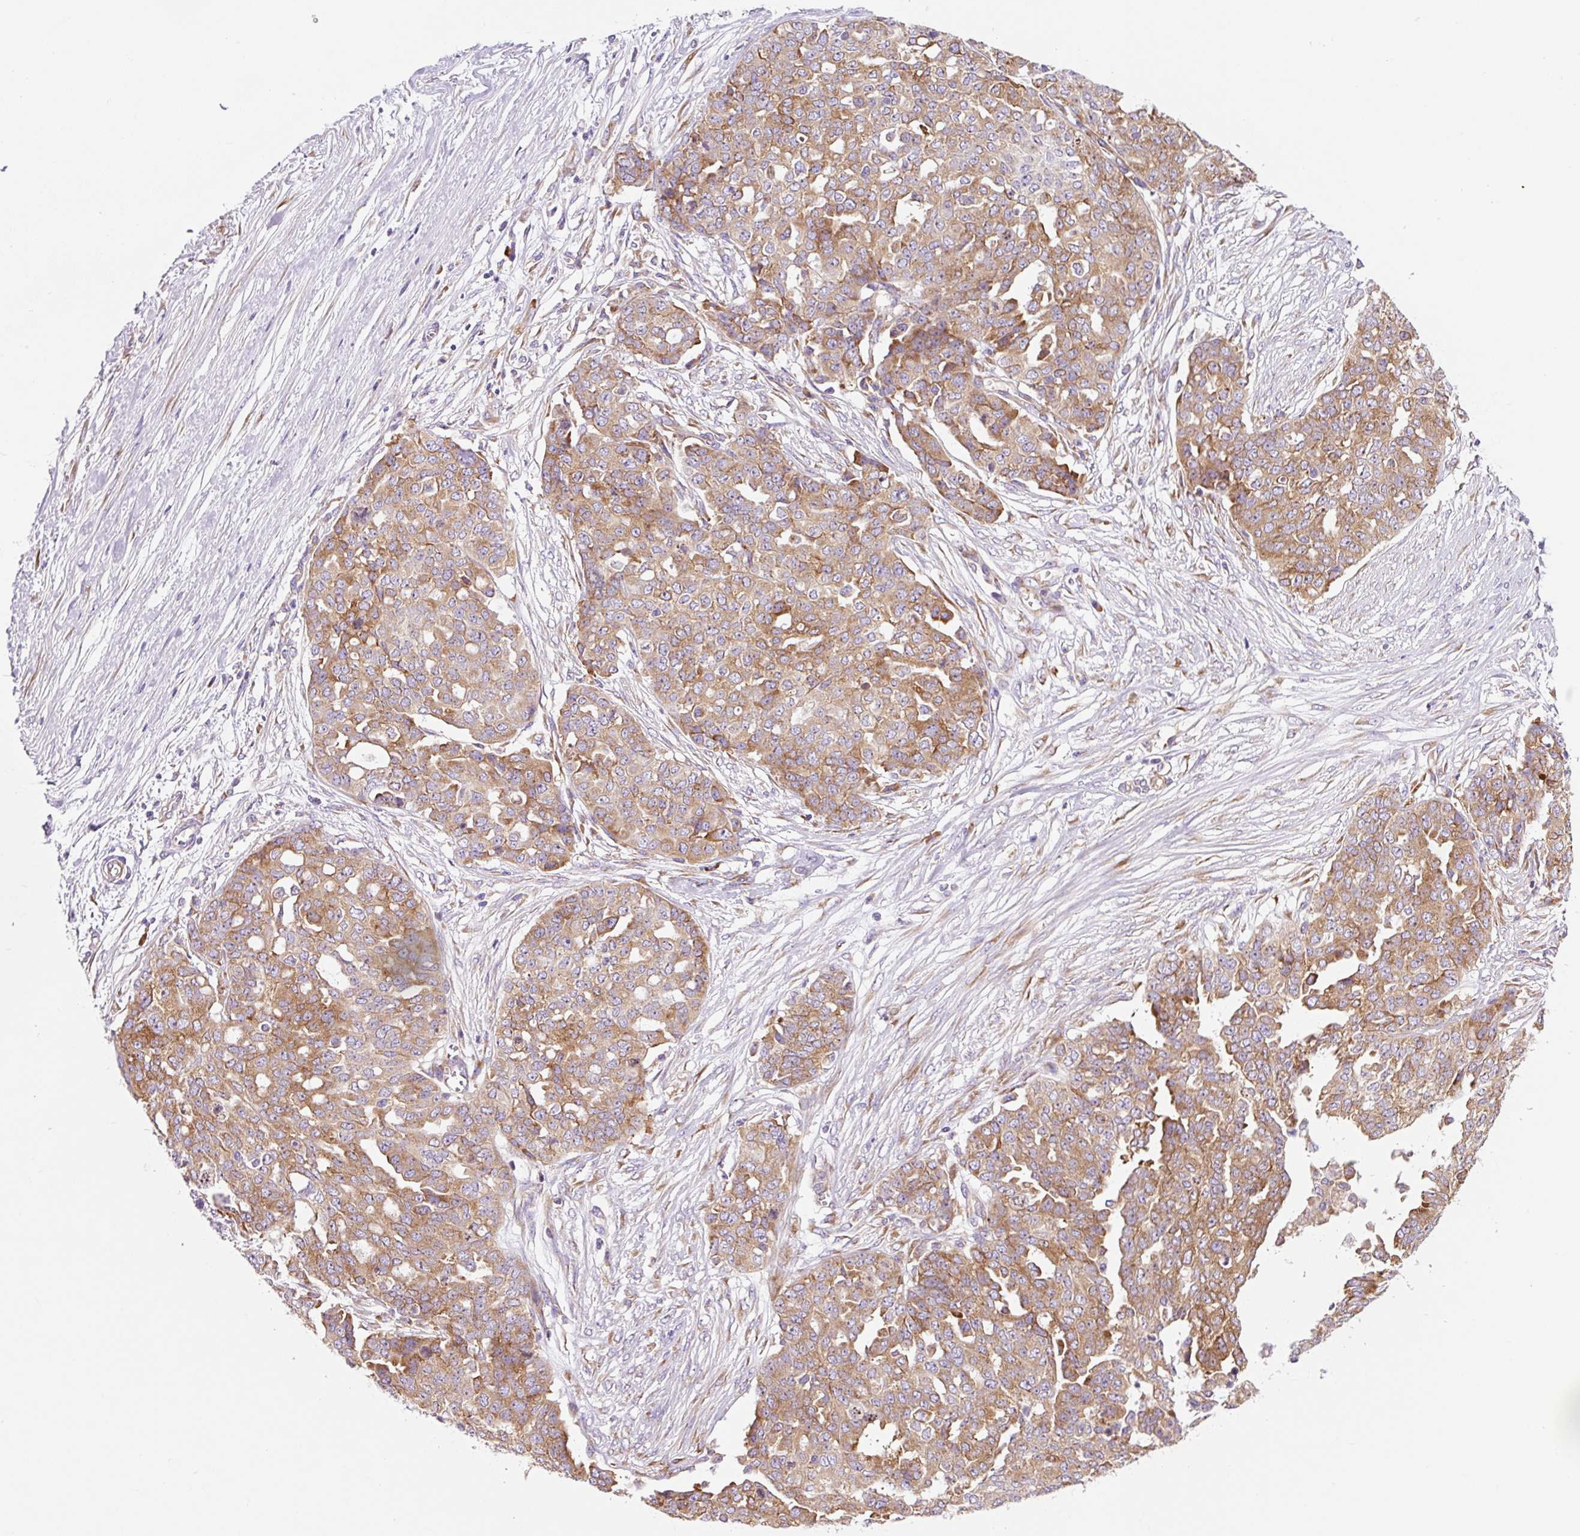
{"staining": {"intensity": "moderate", "quantity": ">75%", "location": "cytoplasmic/membranous"}, "tissue": "ovarian cancer", "cell_type": "Tumor cells", "image_type": "cancer", "snomed": [{"axis": "morphology", "description": "Cystadenocarcinoma, serous, NOS"}, {"axis": "topography", "description": "Soft tissue"}, {"axis": "topography", "description": "Ovary"}], "caption": "A brown stain highlights moderate cytoplasmic/membranous expression of a protein in ovarian cancer tumor cells.", "gene": "RPL41", "patient": {"sex": "female", "age": 57}}